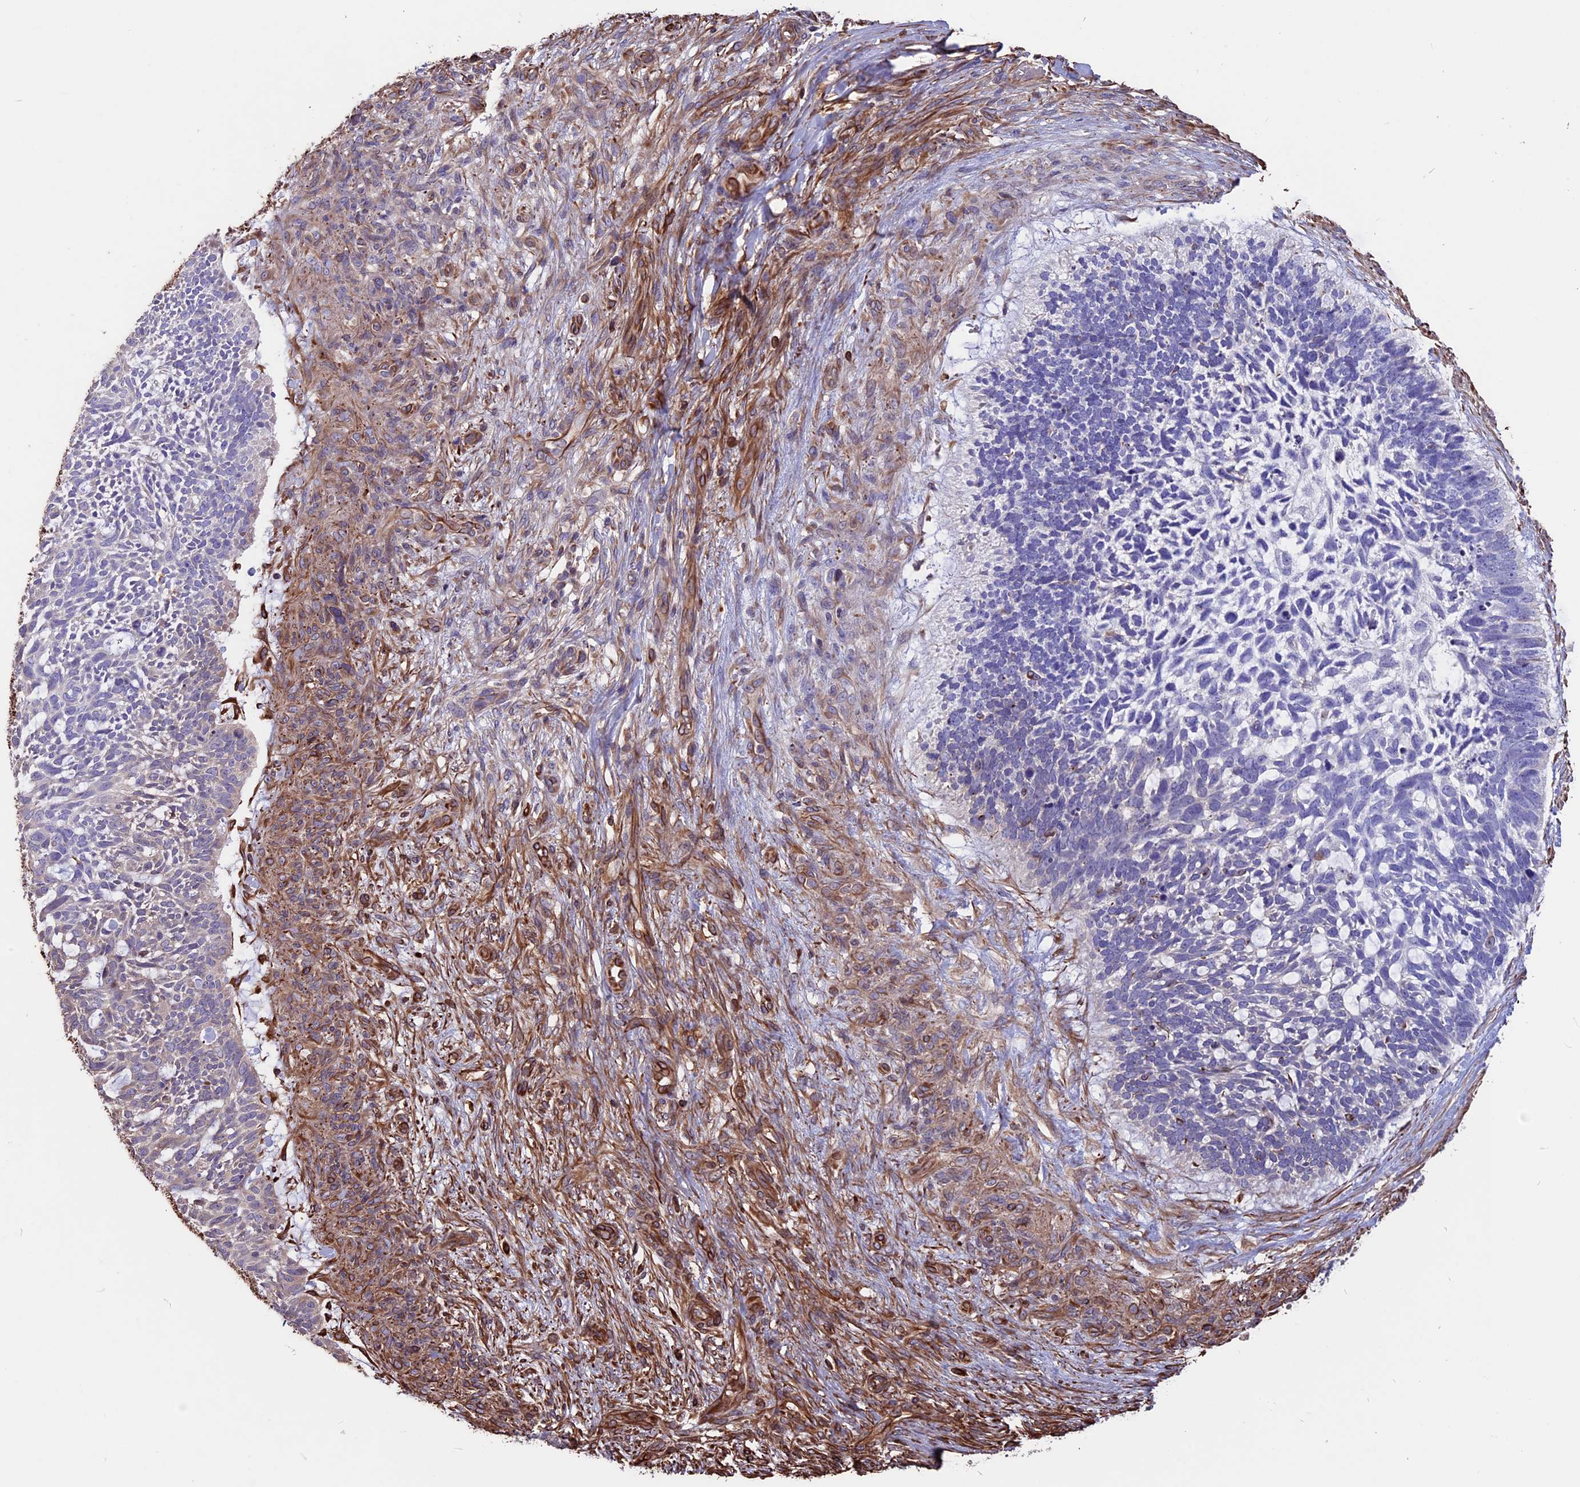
{"staining": {"intensity": "negative", "quantity": "none", "location": "none"}, "tissue": "skin cancer", "cell_type": "Tumor cells", "image_type": "cancer", "snomed": [{"axis": "morphology", "description": "Basal cell carcinoma"}, {"axis": "topography", "description": "Skin"}], "caption": "Immunohistochemistry micrograph of neoplastic tissue: skin cancer stained with DAB (3,3'-diaminobenzidine) exhibits no significant protein expression in tumor cells.", "gene": "SEH1L", "patient": {"sex": "male", "age": 88}}